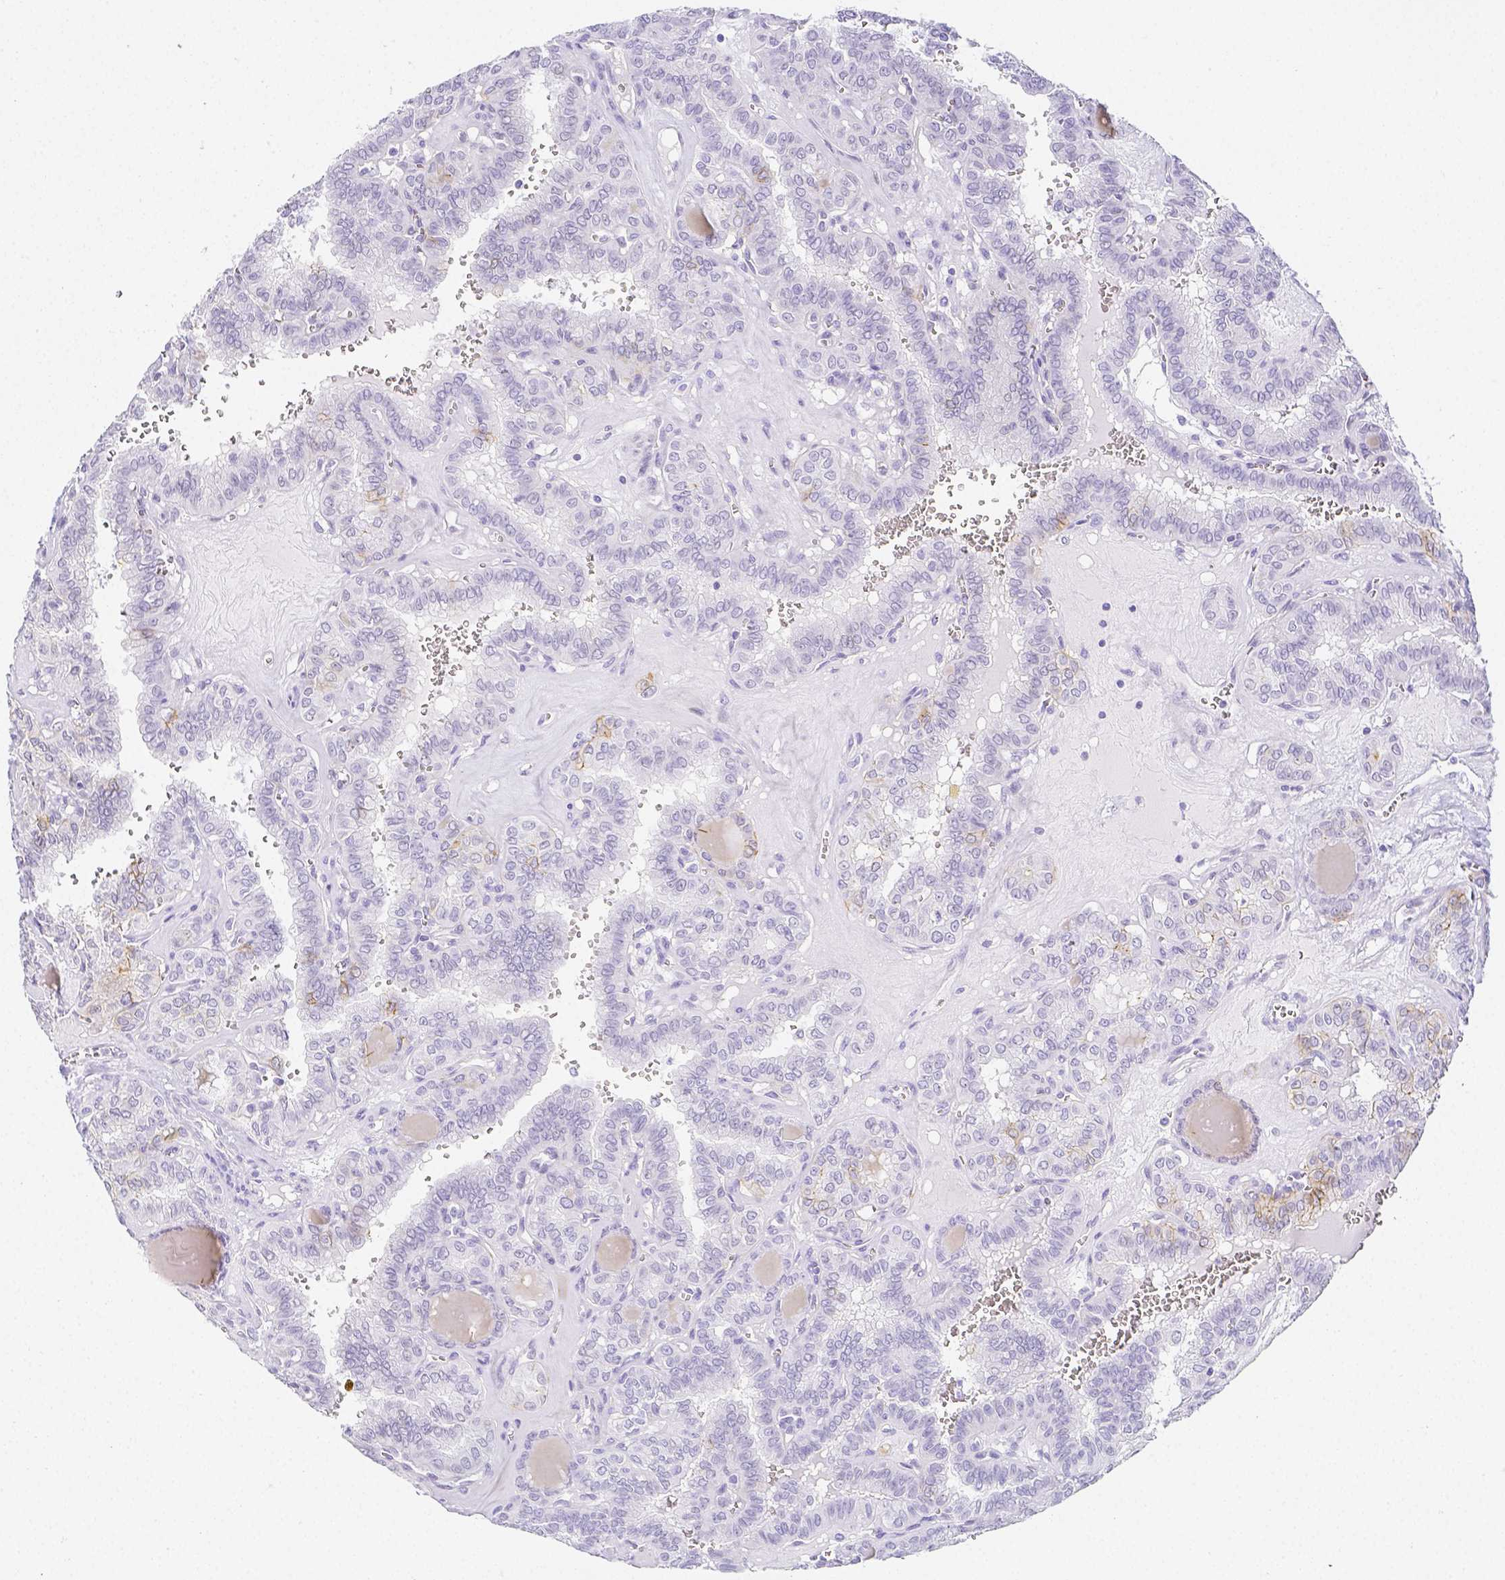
{"staining": {"intensity": "negative", "quantity": "none", "location": "none"}, "tissue": "thyroid cancer", "cell_type": "Tumor cells", "image_type": "cancer", "snomed": [{"axis": "morphology", "description": "Papillary adenocarcinoma, NOS"}, {"axis": "topography", "description": "Thyroid gland"}], "caption": "Micrograph shows no protein expression in tumor cells of thyroid papillary adenocarcinoma tissue. (Brightfield microscopy of DAB (3,3'-diaminobenzidine) immunohistochemistry at high magnification).", "gene": "ARHGAP36", "patient": {"sex": "female", "age": 41}}